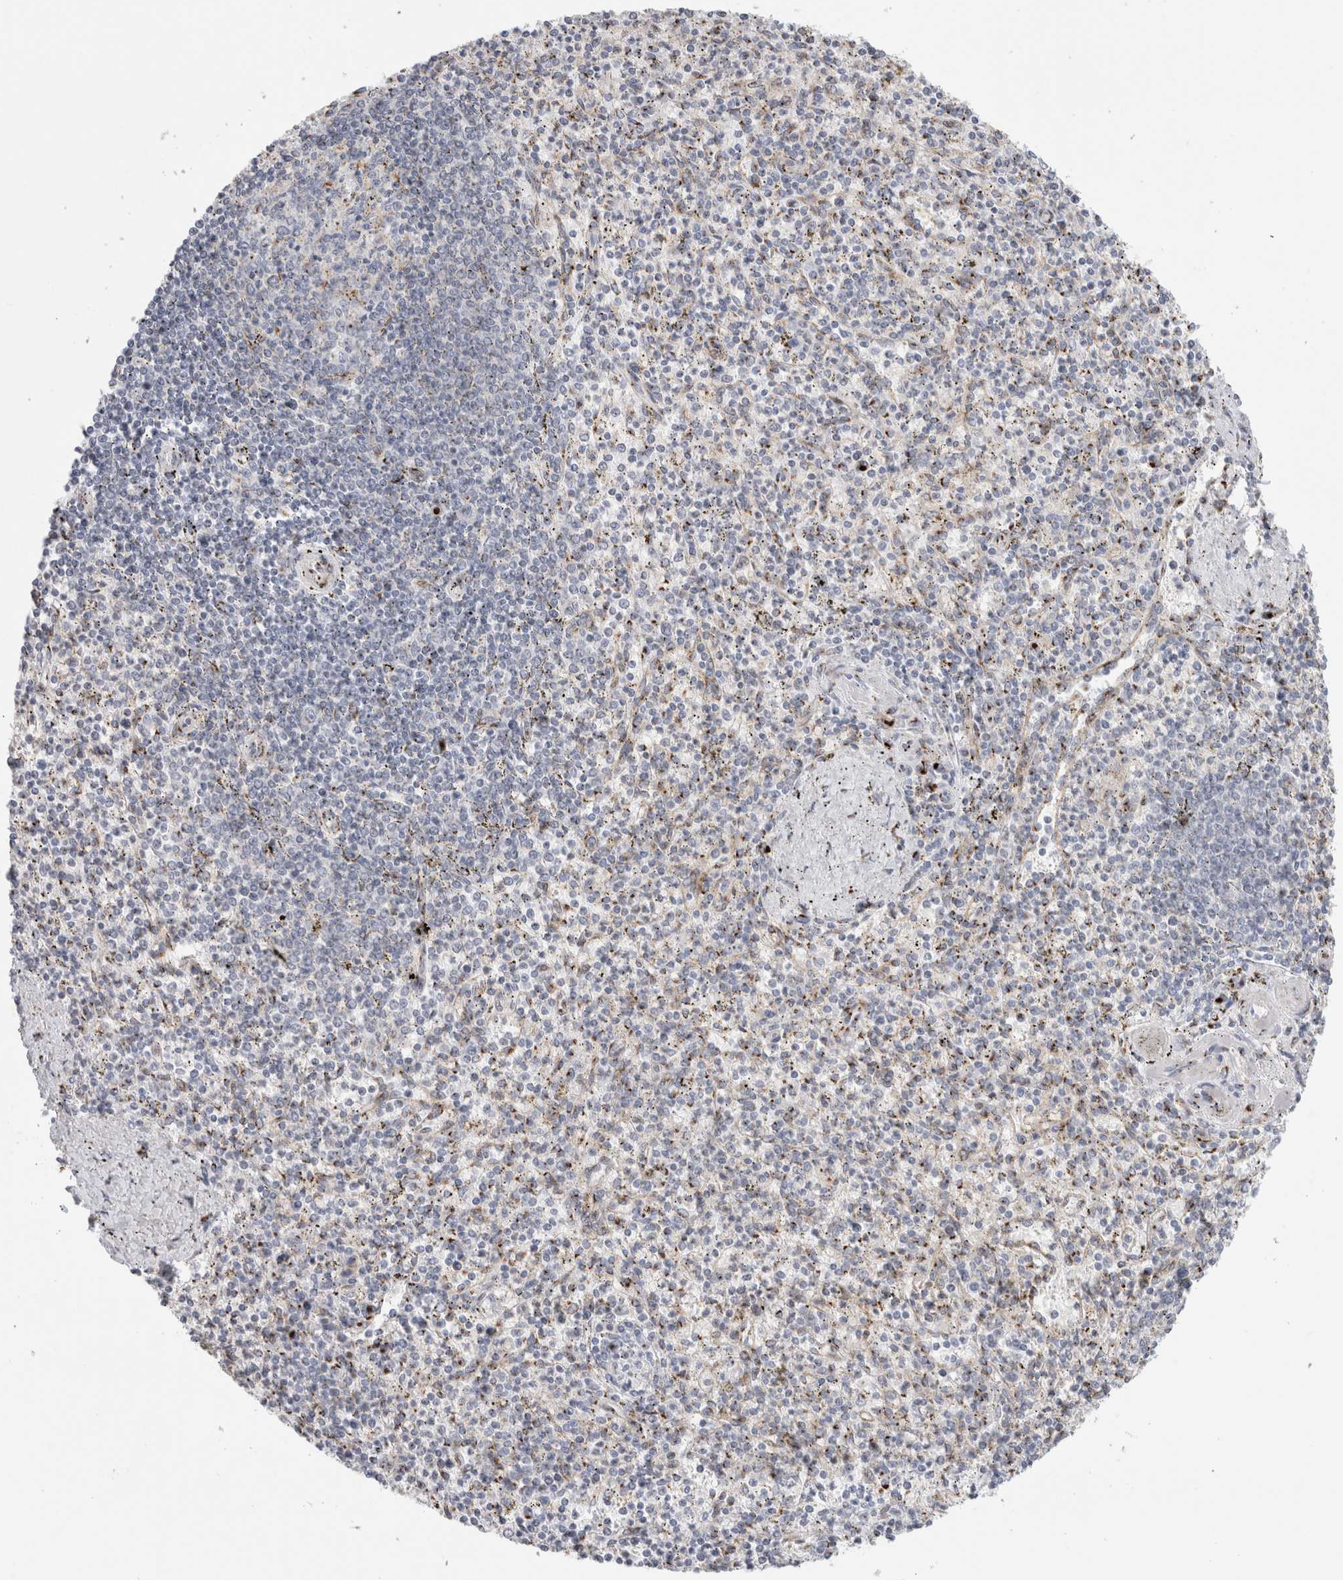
{"staining": {"intensity": "moderate", "quantity": "25%-75%", "location": "cytoplasmic/membranous"}, "tissue": "spleen", "cell_type": "Cells in red pulp", "image_type": "normal", "snomed": [{"axis": "morphology", "description": "Normal tissue, NOS"}, {"axis": "topography", "description": "Spleen"}], "caption": "Immunohistochemical staining of unremarkable spleen reveals 25%-75% levels of moderate cytoplasmic/membranous protein positivity in approximately 25%-75% of cells in red pulp.", "gene": "MCFD2", "patient": {"sex": "male", "age": 72}}